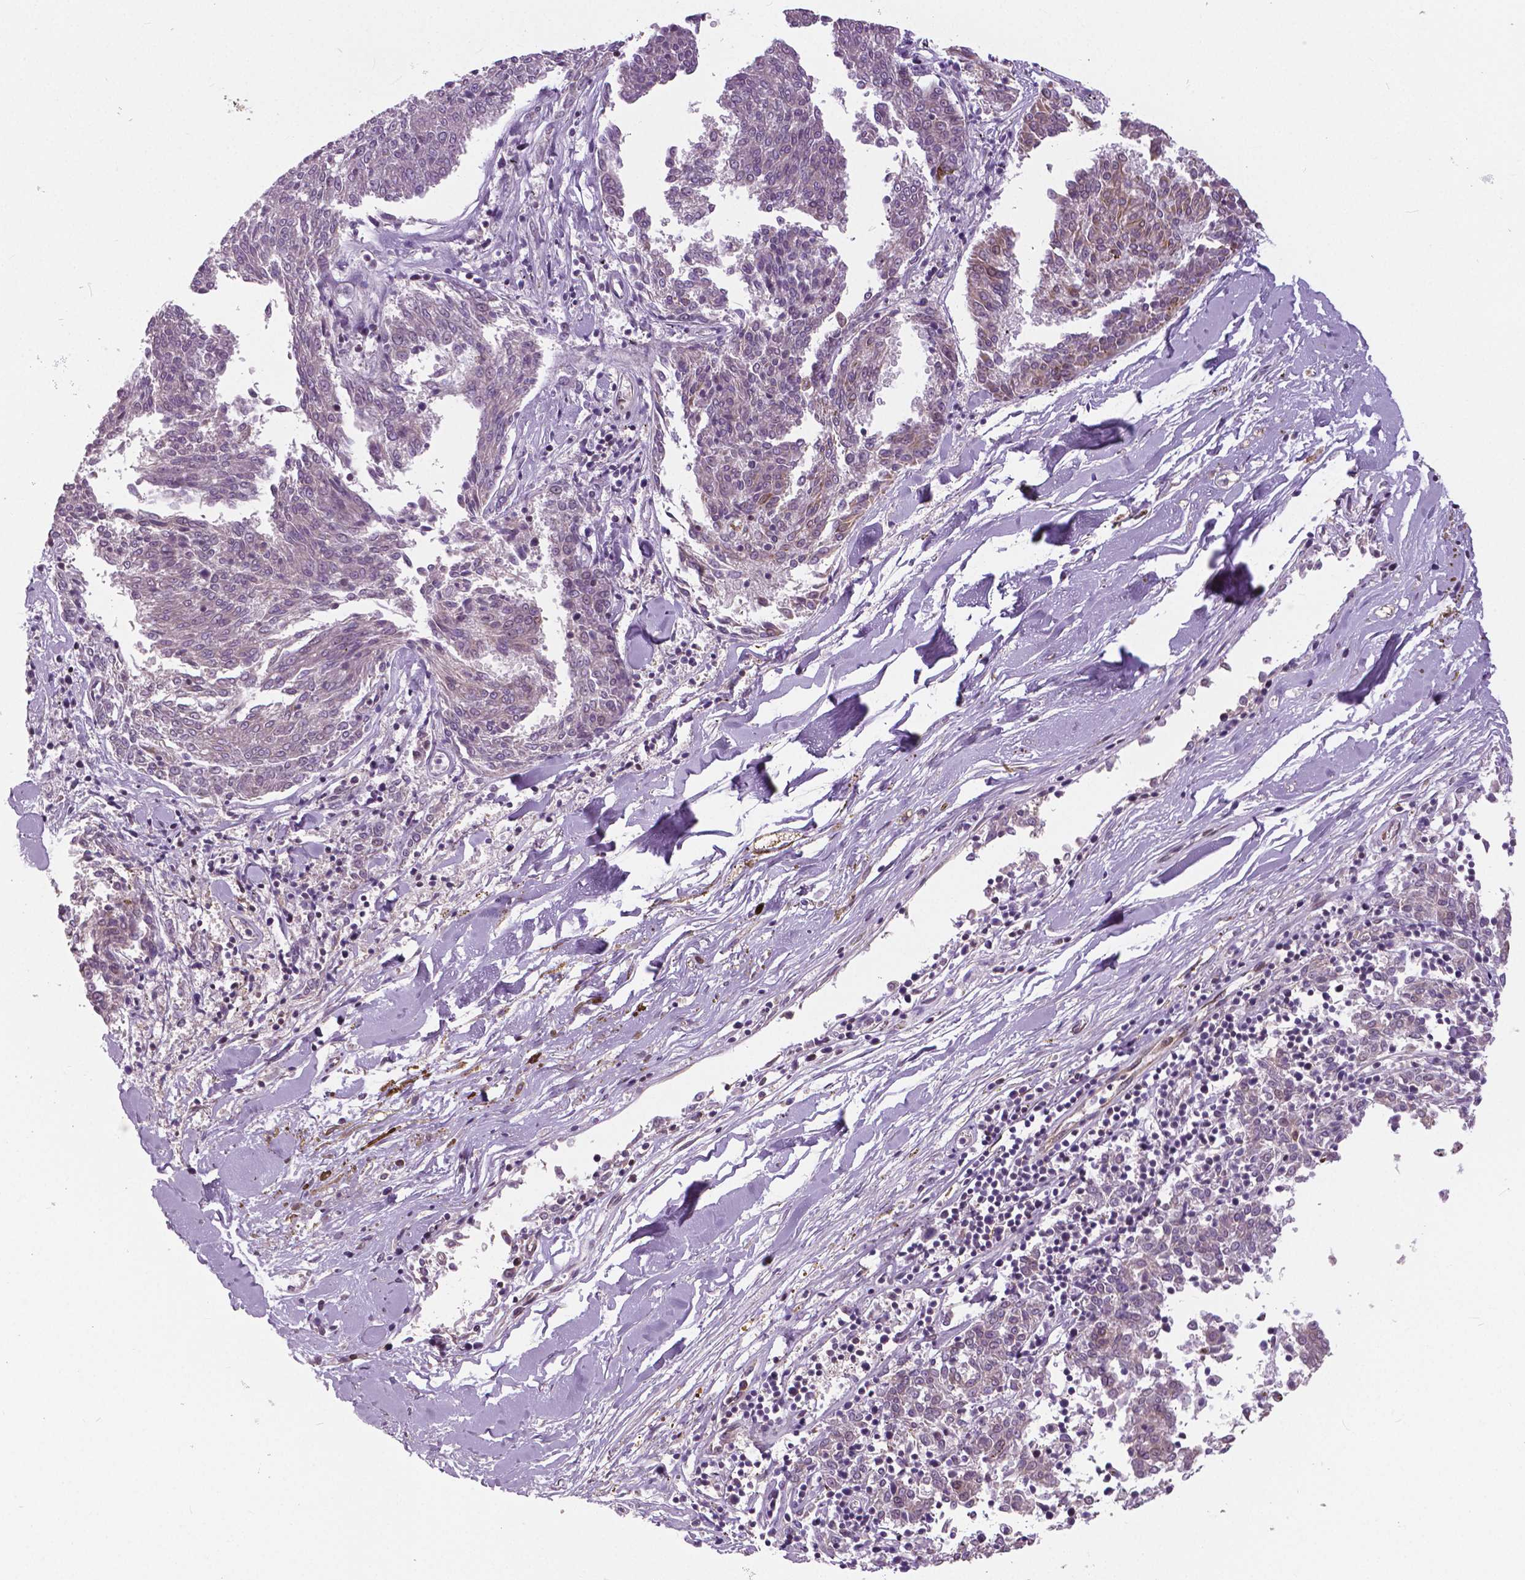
{"staining": {"intensity": "negative", "quantity": "none", "location": "none"}, "tissue": "melanoma", "cell_type": "Tumor cells", "image_type": "cancer", "snomed": [{"axis": "morphology", "description": "Malignant melanoma, NOS"}, {"axis": "topography", "description": "Skin"}], "caption": "This is an IHC photomicrograph of malignant melanoma. There is no staining in tumor cells.", "gene": "ANXA13", "patient": {"sex": "female", "age": 72}}